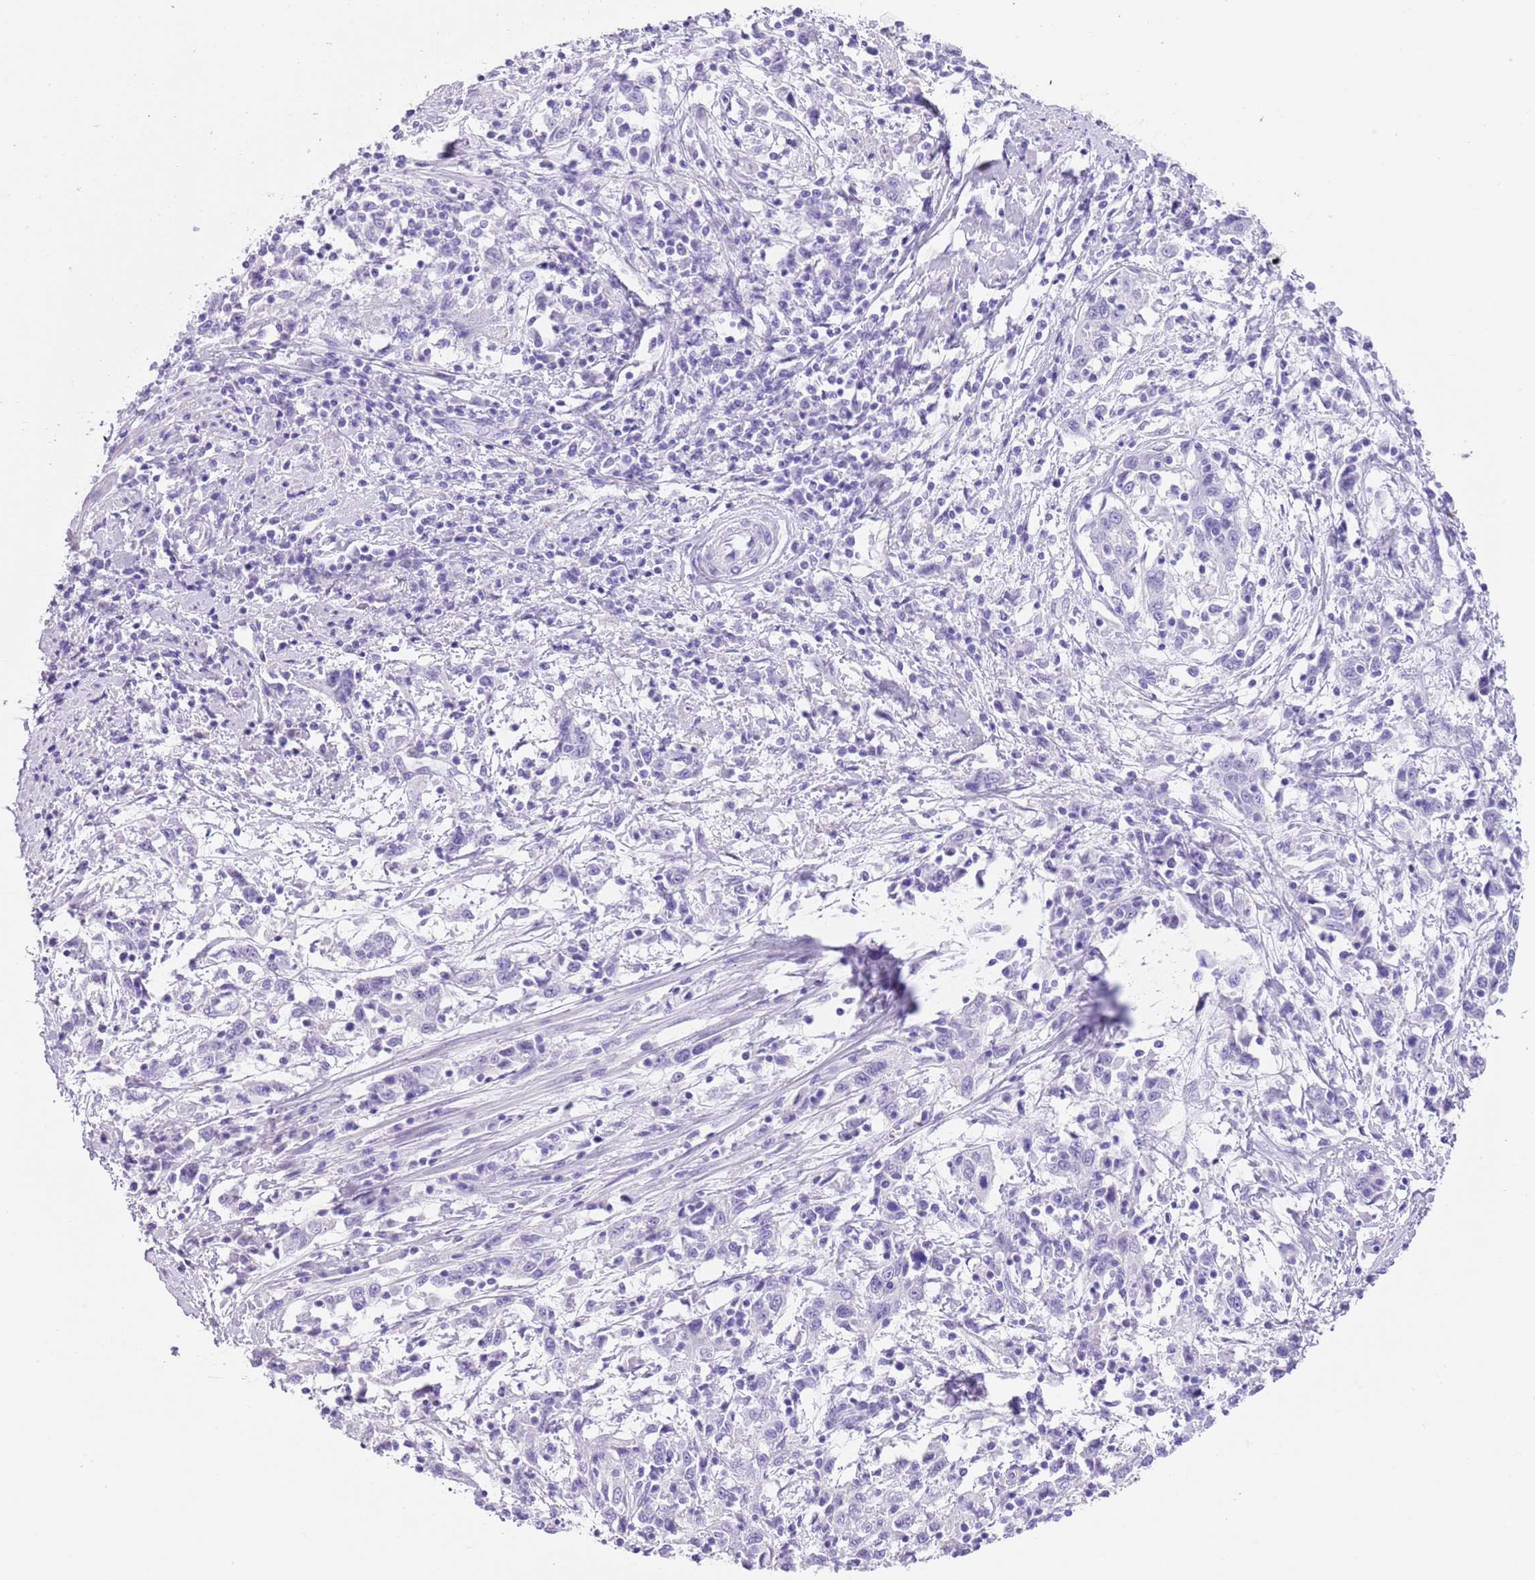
{"staining": {"intensity": "negative", "quantity": "none", "location": "none"}, "tissue": "cervical cancer", "cell_type": "Tumor cells", "image_type": "cancer", "snomed": [{"axis": "morphology", "description": "Squamous cell carcinoma, NOS"}, {"axis": "topography", "description": "Cervix"}], "caption": "Immunohistochemistry (IHC) histopathology image of human cervical cancer stained for a protein (brown), which shows no positivity in tumor cells. Brightfield microscopy of immunohistochemistry stained with DAB (3,3'-diaminobenzidine) (brown) and hematoxylin (blue), captured at high magnification.", "gene": "TMEM185B", "patient": {"sex": "female", "age": 46}}